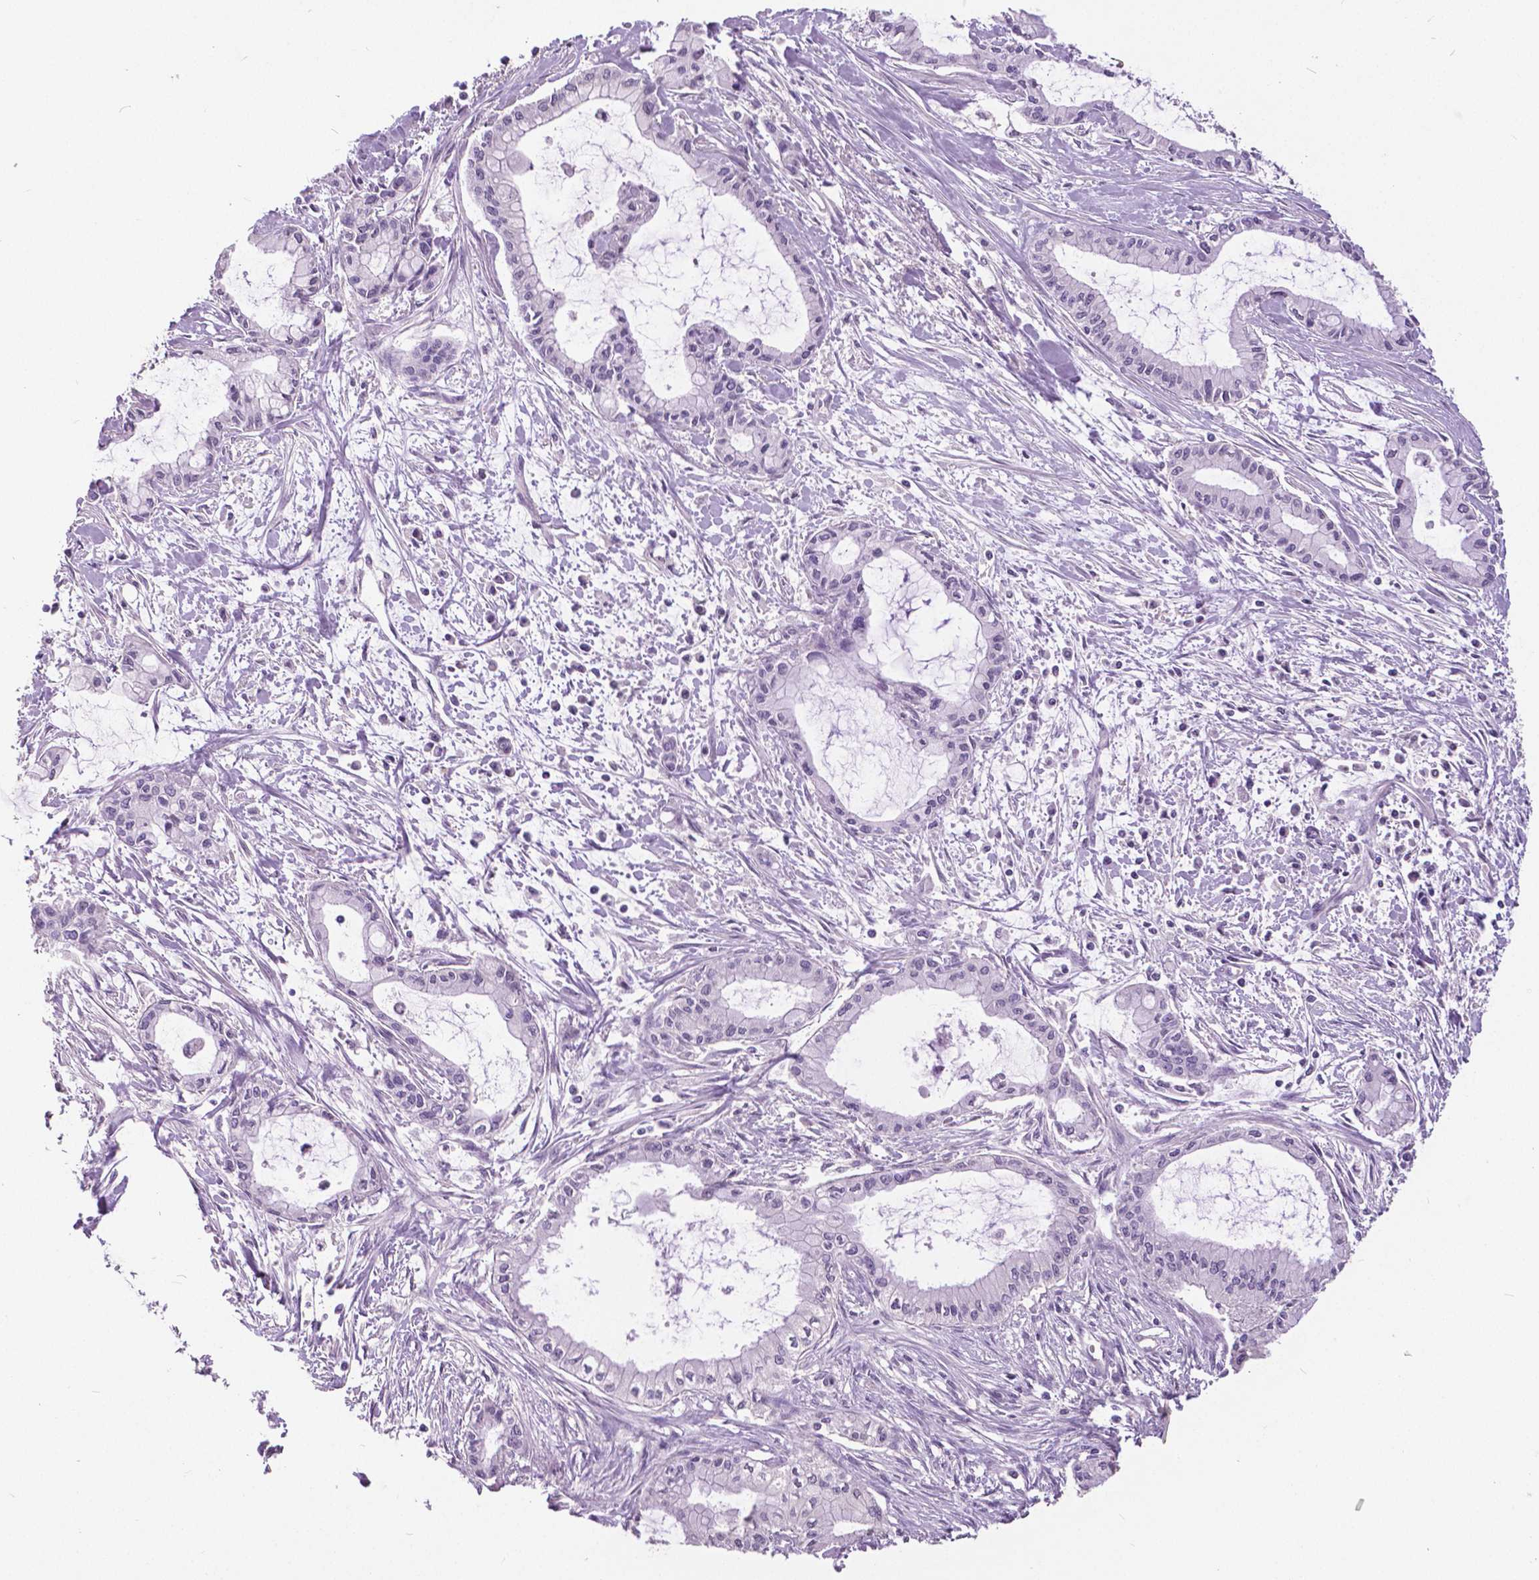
{"staining": {"intensity": "negative", "quantity": "none", "location": "none"}, "tissue": "pancreatic cancer", "cell_type": "Tumor cells", "image_type": "cancer", "snomed": [{"axis": "morphology", "description": "Adenocarcinoma, NOS"}, {"axis": "topography", "description": "Pancreas"}], "caption": "This is an immunohistochemistry (IHC) histopathology image of pancreatic adenocarcinoma. There is no expression in tumor cells.", "gene": "GRIN2A", "patient": {"sex": "male", "age": 48}}